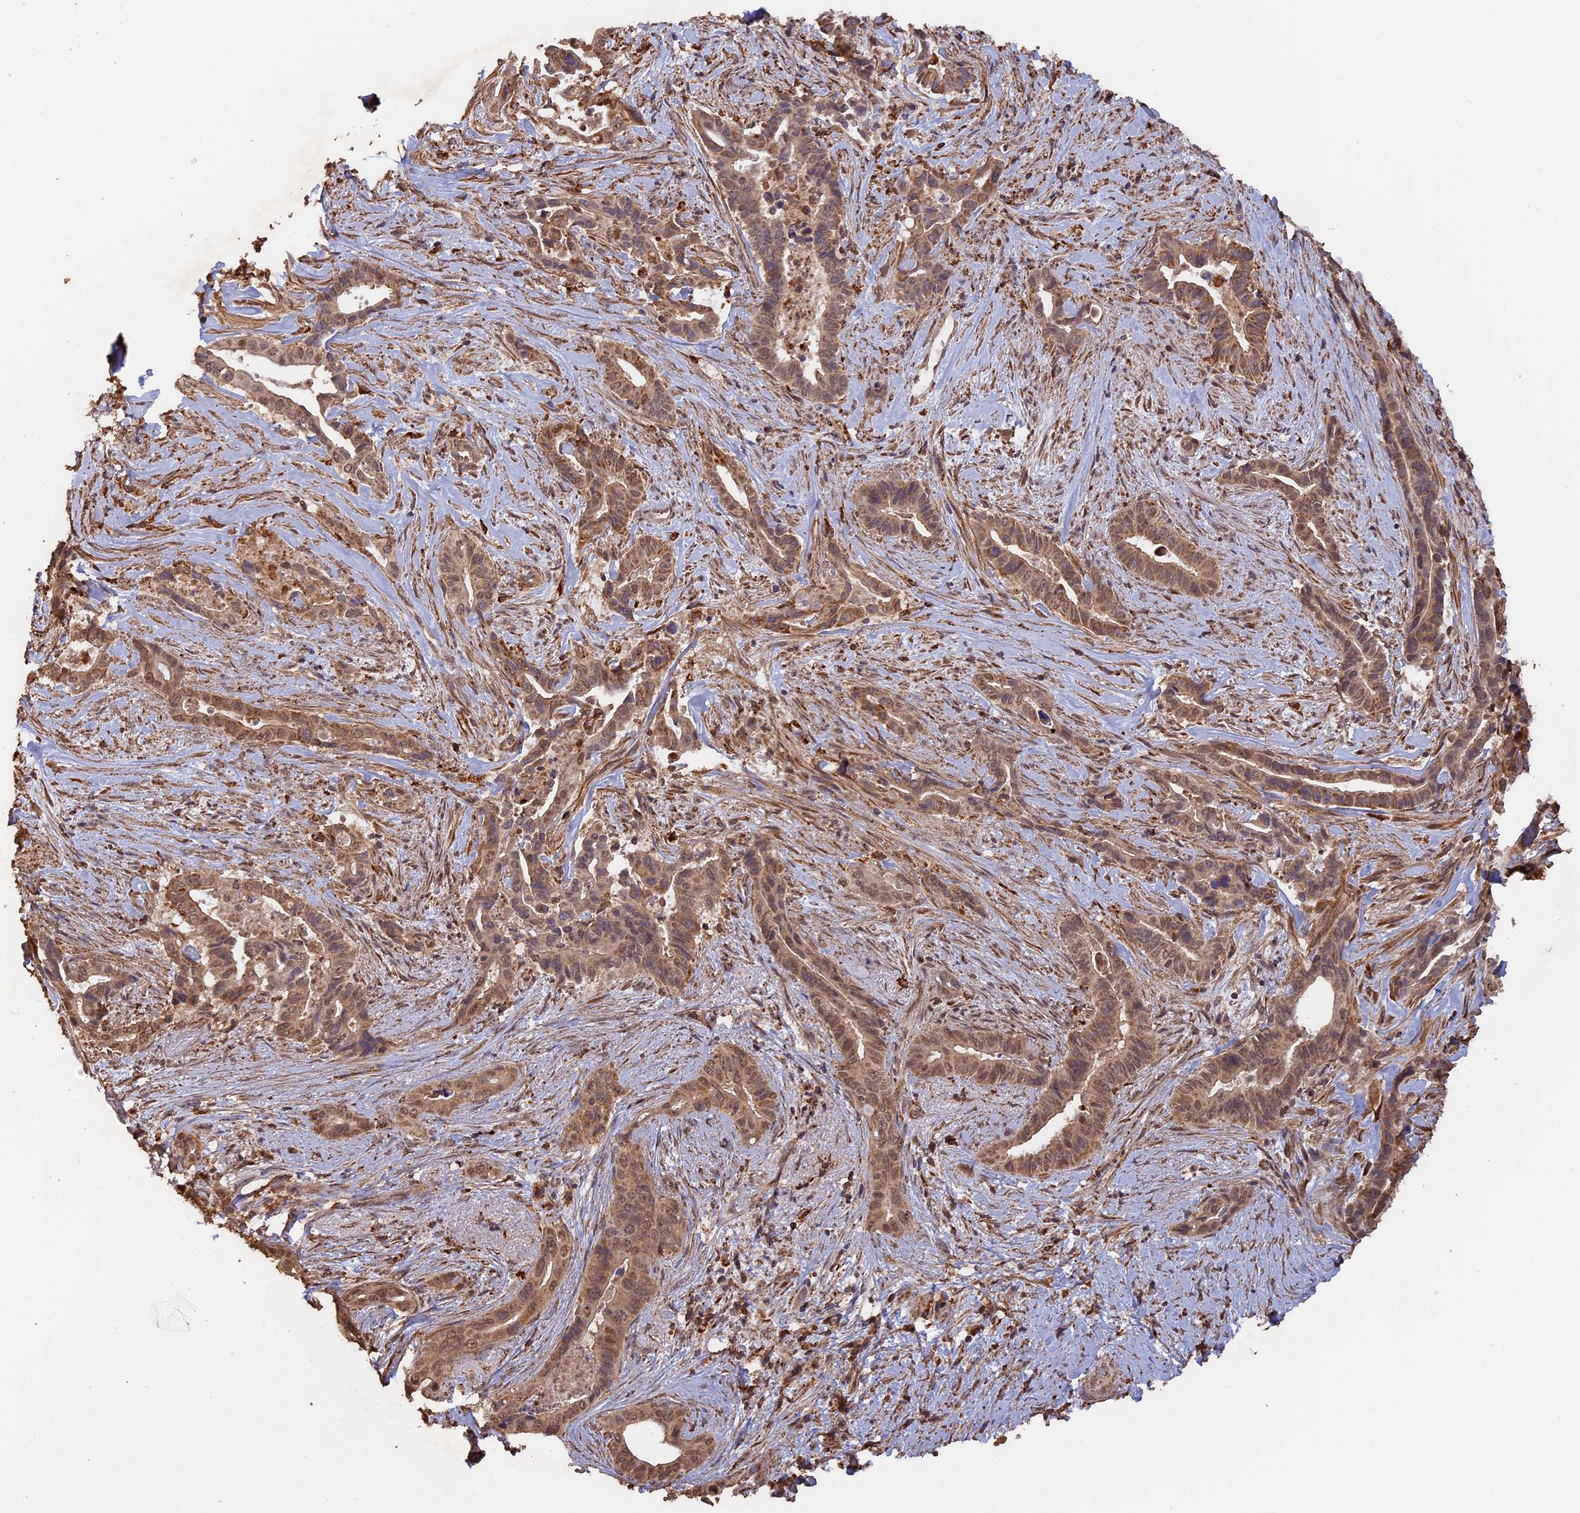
{"staining": {"intensity": "moderate", "quantity": ">75%", "location": "cytoplasmic/membranous,nuclear"}, "tissue": "pancreatic cancer", "cell_type": "Tumor cells", "image_type": "cancer", "snomed": [{"axis": "morphology", "description": "Adenocarcinoma, NOS"}, {"axis": "topography", "description": "Pancreas"}], "caption": "Tumor cells demonstrate medium levels of moderate cytoplasmic/membranous and nuclear staining in about >75% of cells in pancreatic cancer (adenocarcinoma).", "gene": "FAM210B", "patient": {"sex": "female", "age": 77}}